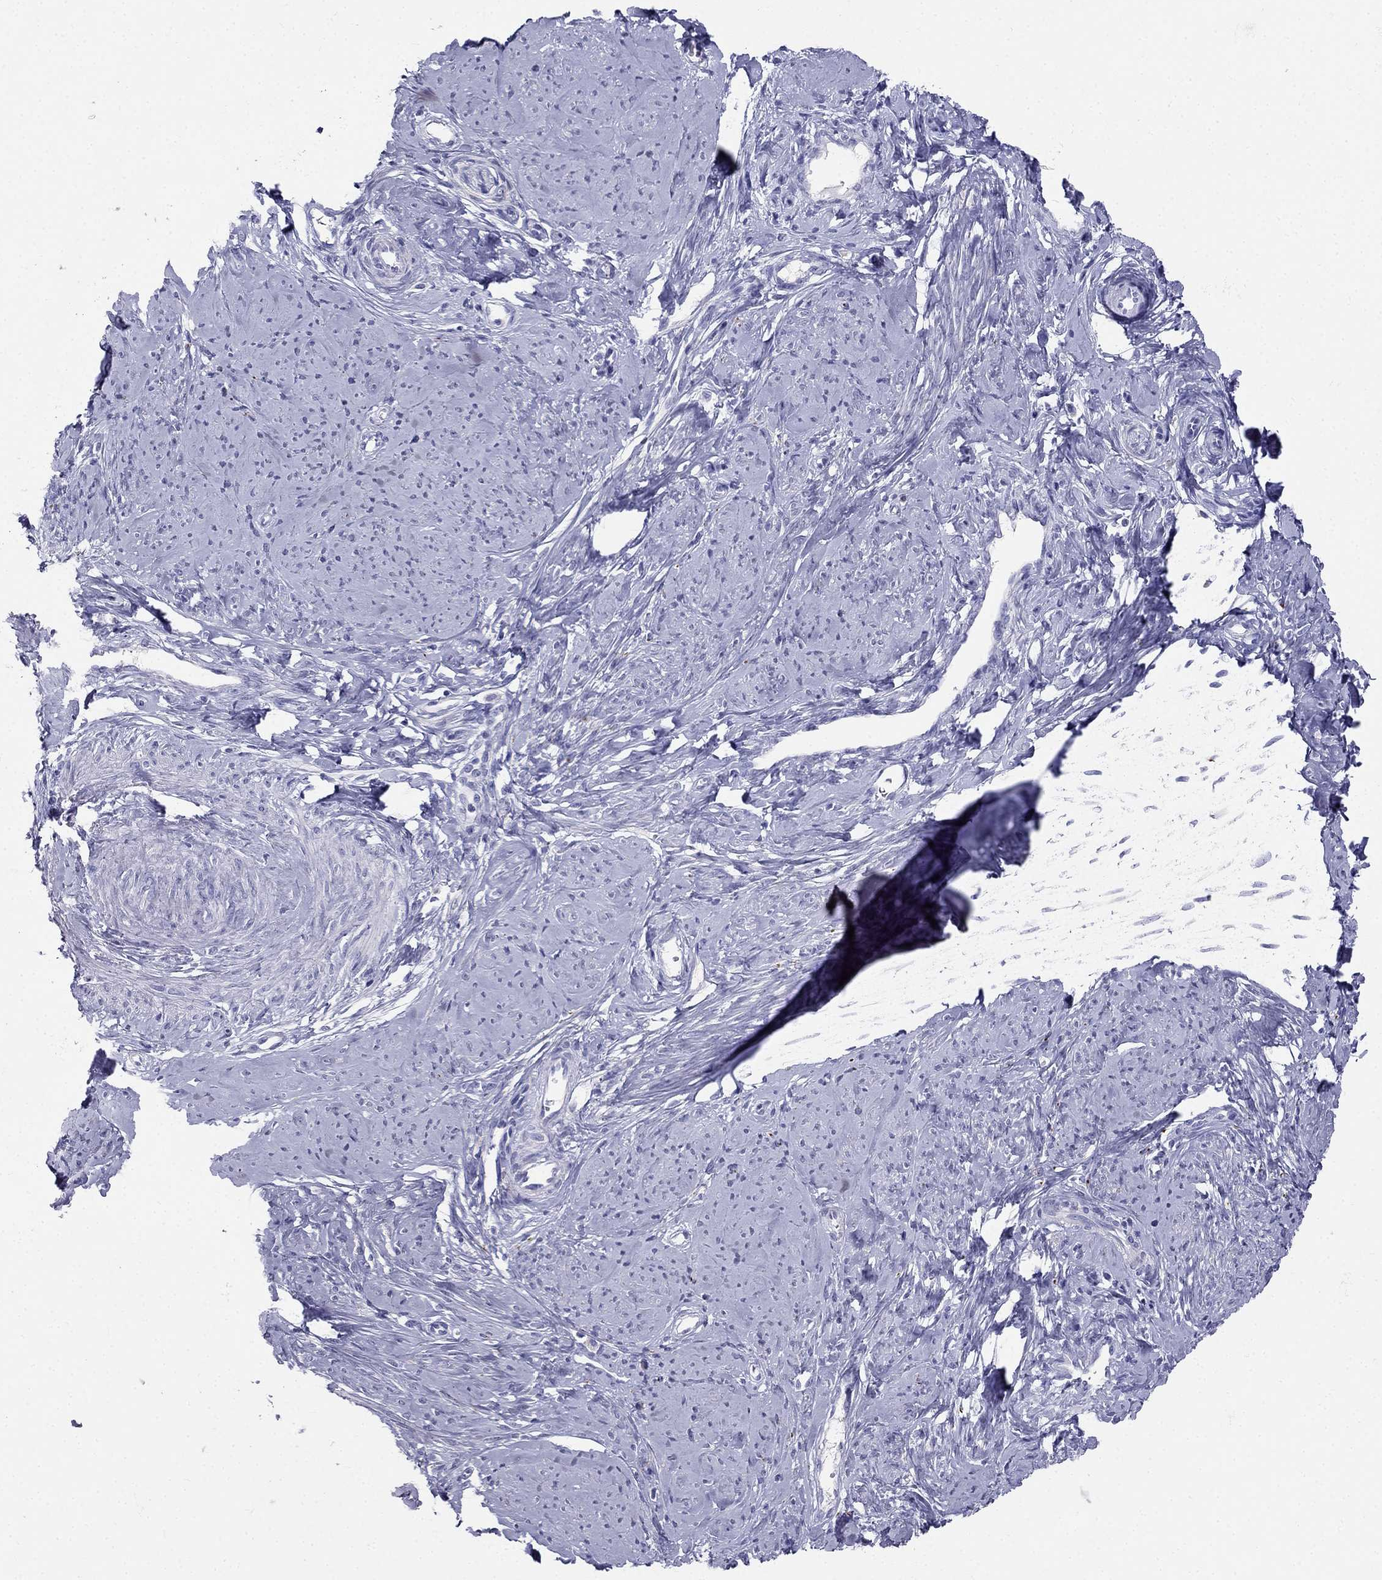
{"staining": {"intensity": "negative", "quantity": "none", "location": "none"}, "tissue": "smooth muscle", "cell_type": "Smooth muscle cells", "image_type": "normal", "snomed": [{"axis": "morphology", "description": "Normal tissue, NOS"}, {"axis": "topography", "description": "Smooth muscle"}], "caption": "The immunohistochemistry micrograph has no significant positivity in smooth muscle cells of smooth muscle. (DAB (3,3'-diaminobenzidine) IHC, high magnification).", "gene": "RFLNA", "patient": {"sex": "female", "age": 48}}